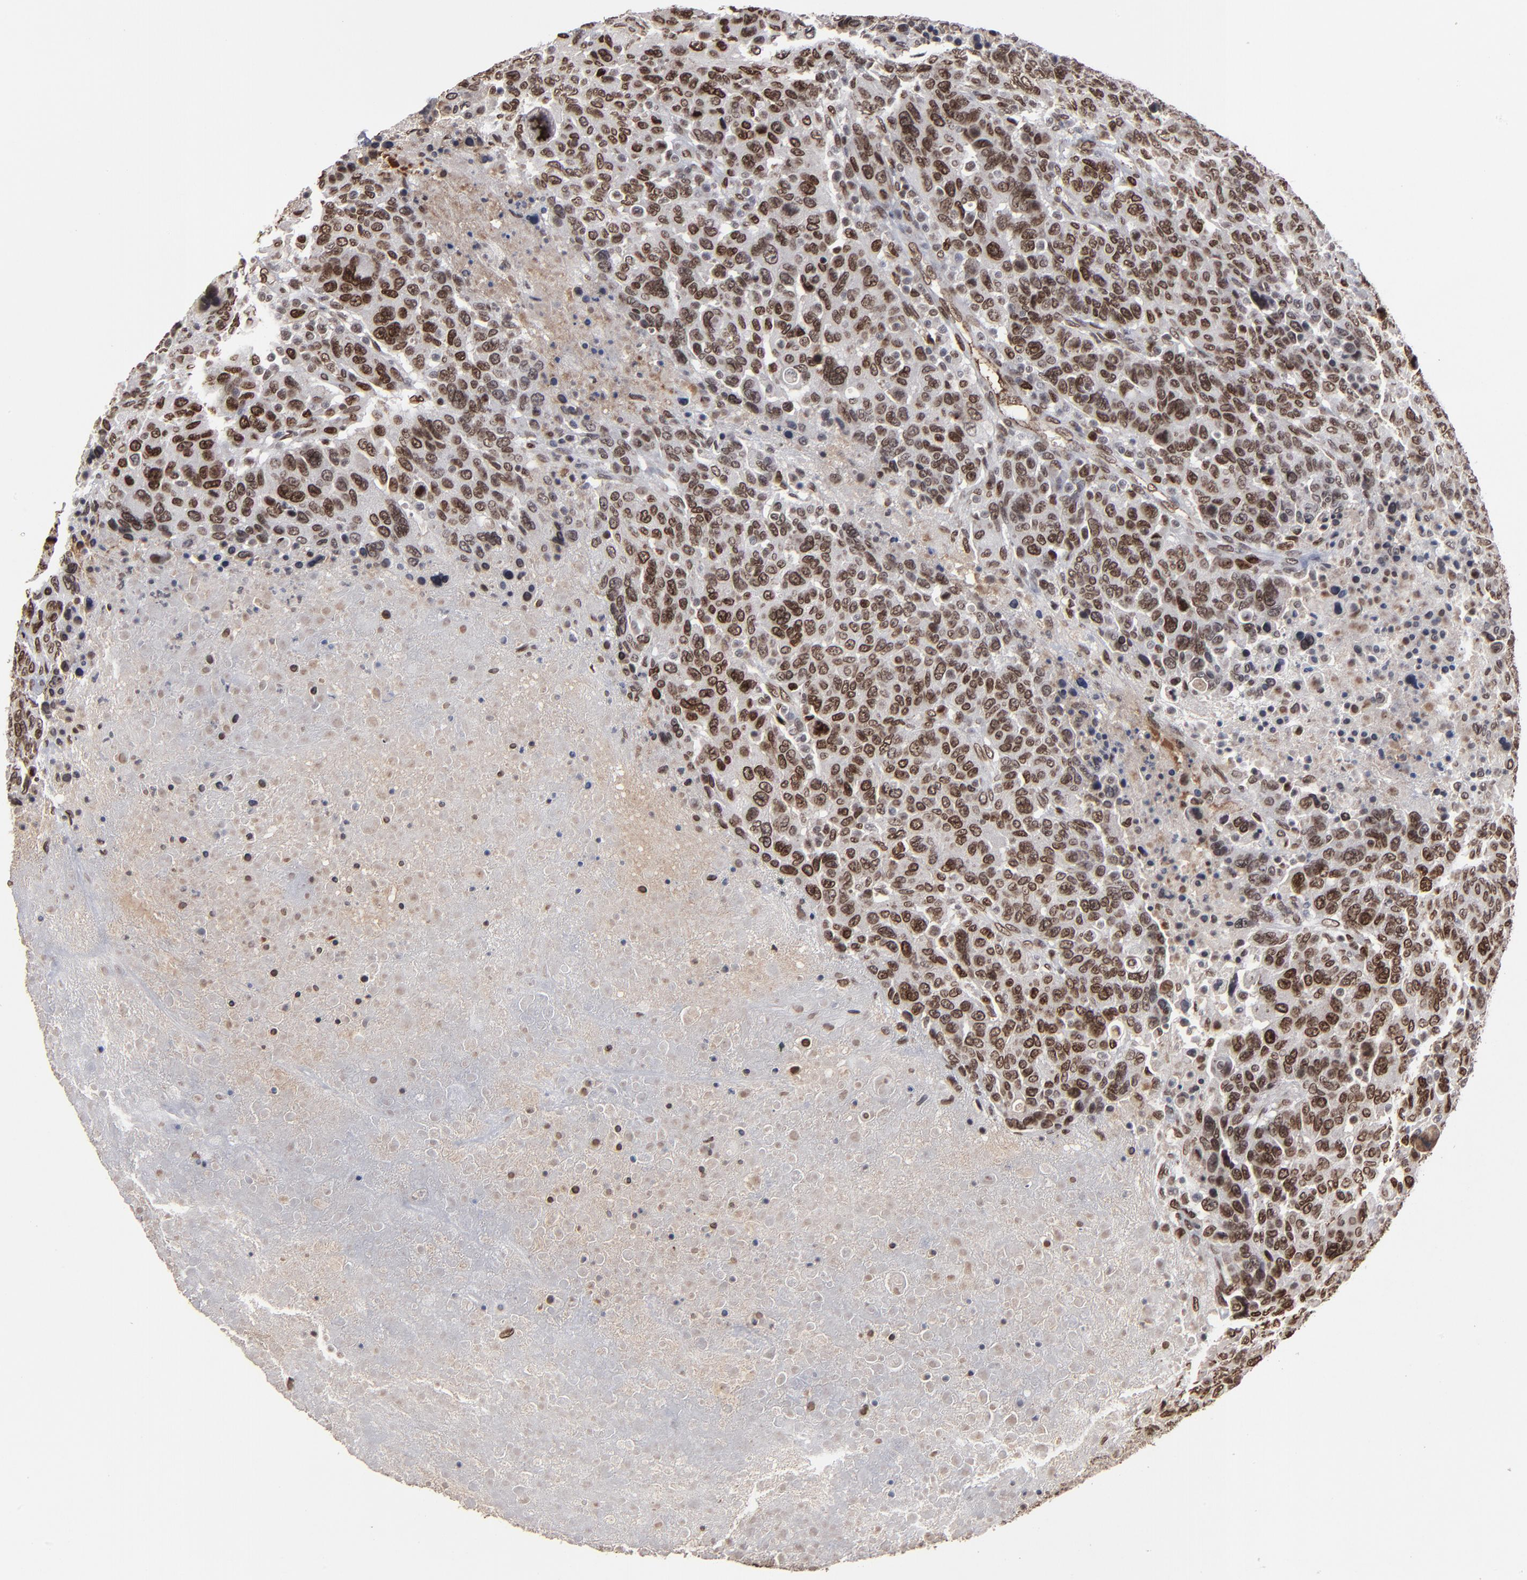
{"staining": {"intensity": "moderate", "quantity": ">75%", "location": "nuclear"}, "tissue": "breast cancer", "cell_type": "Tumor cells", "image_type": "cancer", "snomed": [{"axis": "morphology", "description": "Duct carcinoma"}, {"axis": "topography", "description": "Breast"}], "caption": "High-magnification brightfield microscopy of breast cancer stained with DAB (brown) and counterstained with hematoxylin (blue). tumor cells exhibit moderate nuclear positivity is seen in about>75% of cells. The protein is shown in brown color, while the nuclei are stained blue.", "gene": "BAZ1A", "patient": {"sex": "female", "age": 37}}